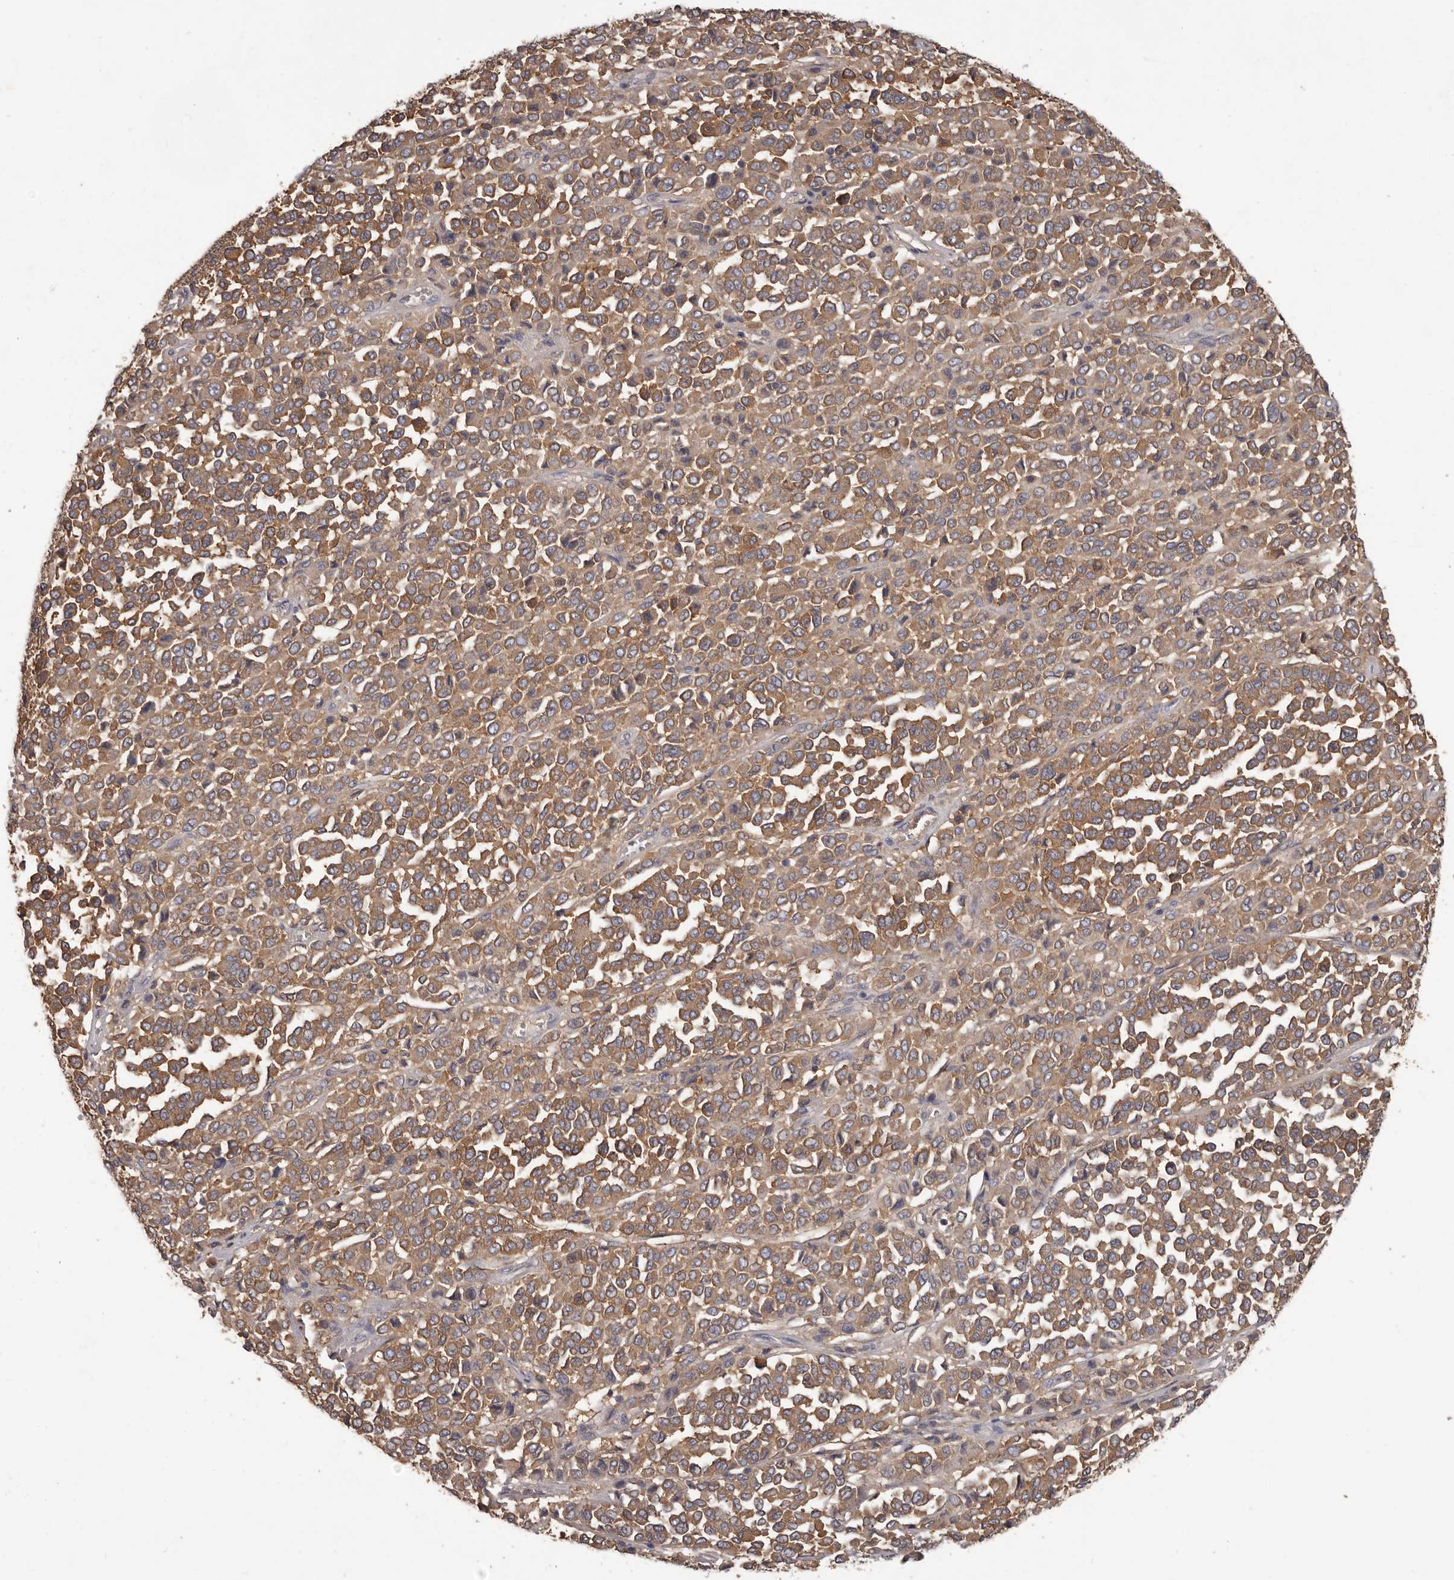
{"staining": {"intensity": "moderate", "quantity": ">75%", "location": "cytoplasmic/membranous"}, "tissue": "melanoma", "cell_type": "Tumor cells", "image_type": "cancer", "snomed": [{"axis": "morphology", "description": "Malignant melanoma, Metastatic site"}, {"axis": "topography", "description": "Pancreas"}], "caption": "The micrograph shows staining of melanoma, revealing moderate cytoplasmic/membranous protein staining (brown color) within tumor cells. Using DAB (3,3'-diaminobenzidine) (brown) and hematoxylin (blue) stains, captured at high magnification using brightfield microscopy.", "gene": "APEH", "patient": {"sex": "female", "age": 30}}